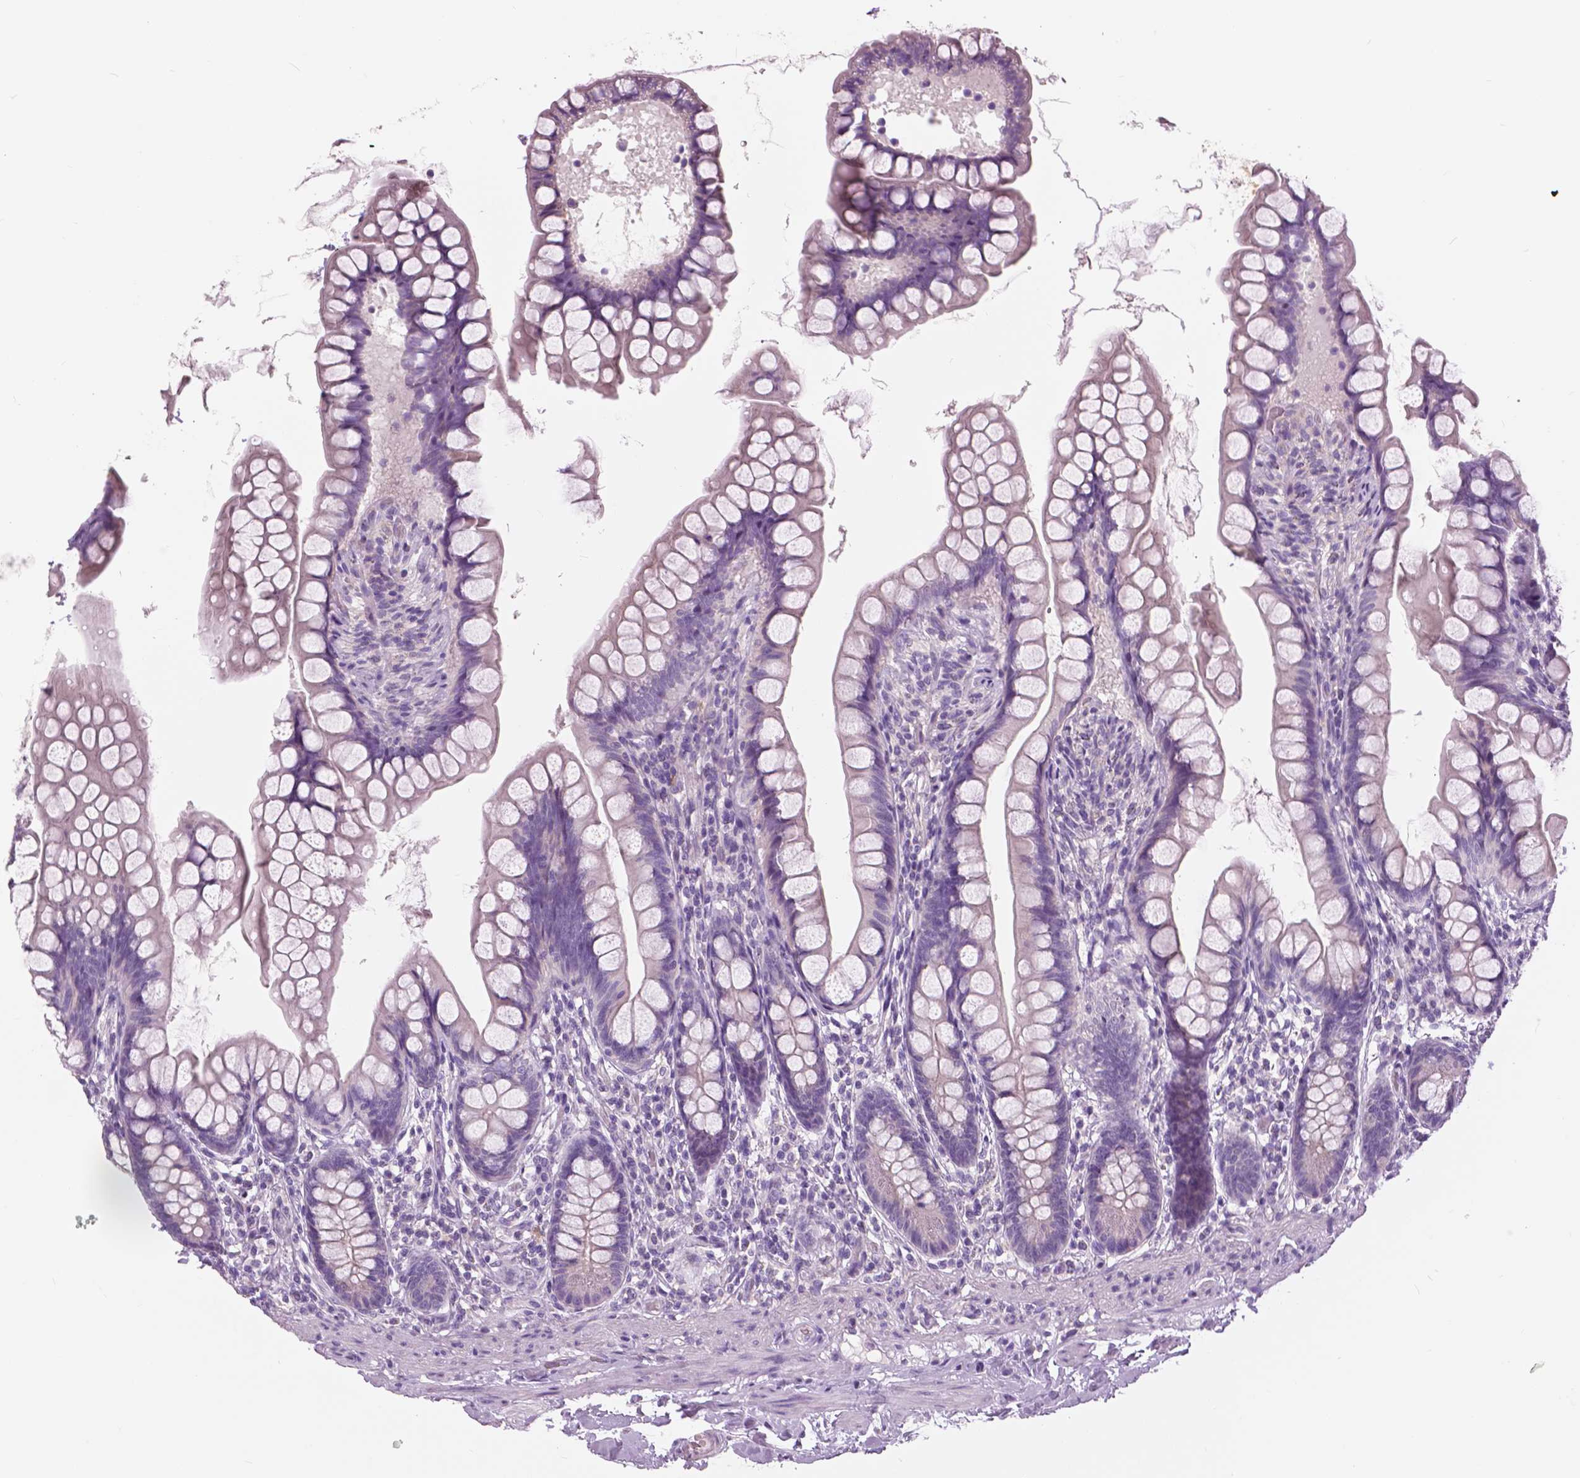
{"staining": {"intensity": "negative", "quantity": "none", "location": "none"}, "tissue": "small intestine", "cell_type": "Glandular cells", "image_type": "normal", "snomed": [{"axis": "morphology", "description": "Normal tissue, NOS"}, {"axis": "topography", "description": "Small intestine"}], "caption": "Protein analysis of benign small intestine displays no significant staining in glandular cells. (Brightfield microscopy of DAB immunohistochemistry (IHC) at high magnification).", "gene": "SERPINI1", "patient": {"sex": "male", "age": 70}}